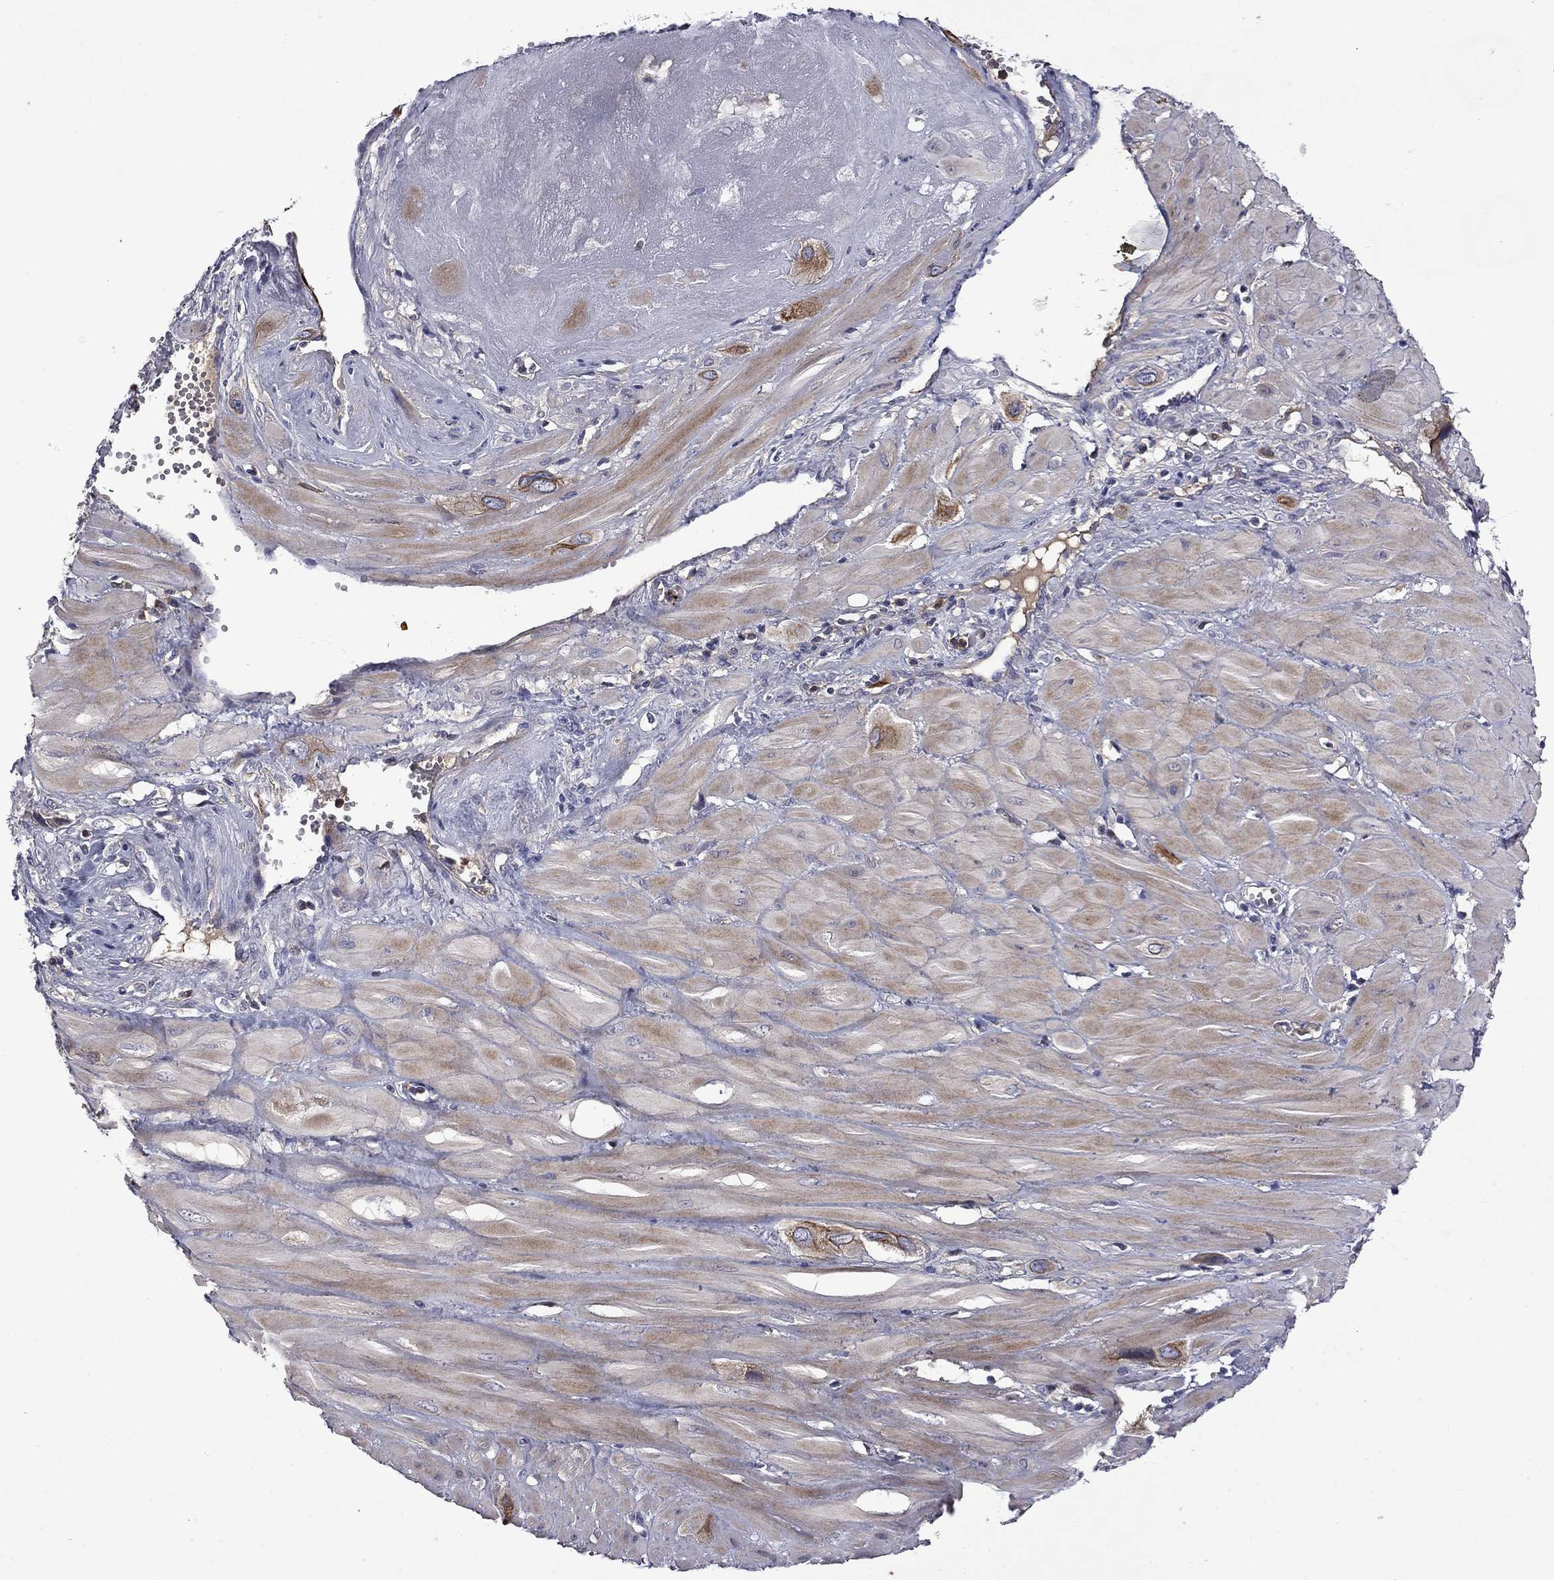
{"staining": {"intensity": "moderate", "quantity": "<25%", "location": "cytoplasmic/membranous"}, "tissue": "cervical cancer", "cell_type": "Tumor cells", "image_type": "cancer", "snomed": [{"axis": "morphology", "description": "Squamous cell carcinoma, NOS"}, {"axis": "topography", "description": "Cervix"}], "caption": "Moderate cytoplasmic/membranous expression is present in approximately <25% of tumor cells in squamous cell carcinoma (cervical). (brown staining indicates protein expression, while blue staining denotes nuclei).", "gene": "CEACAM7", "patient": {"sex": "female", "age": 34}}